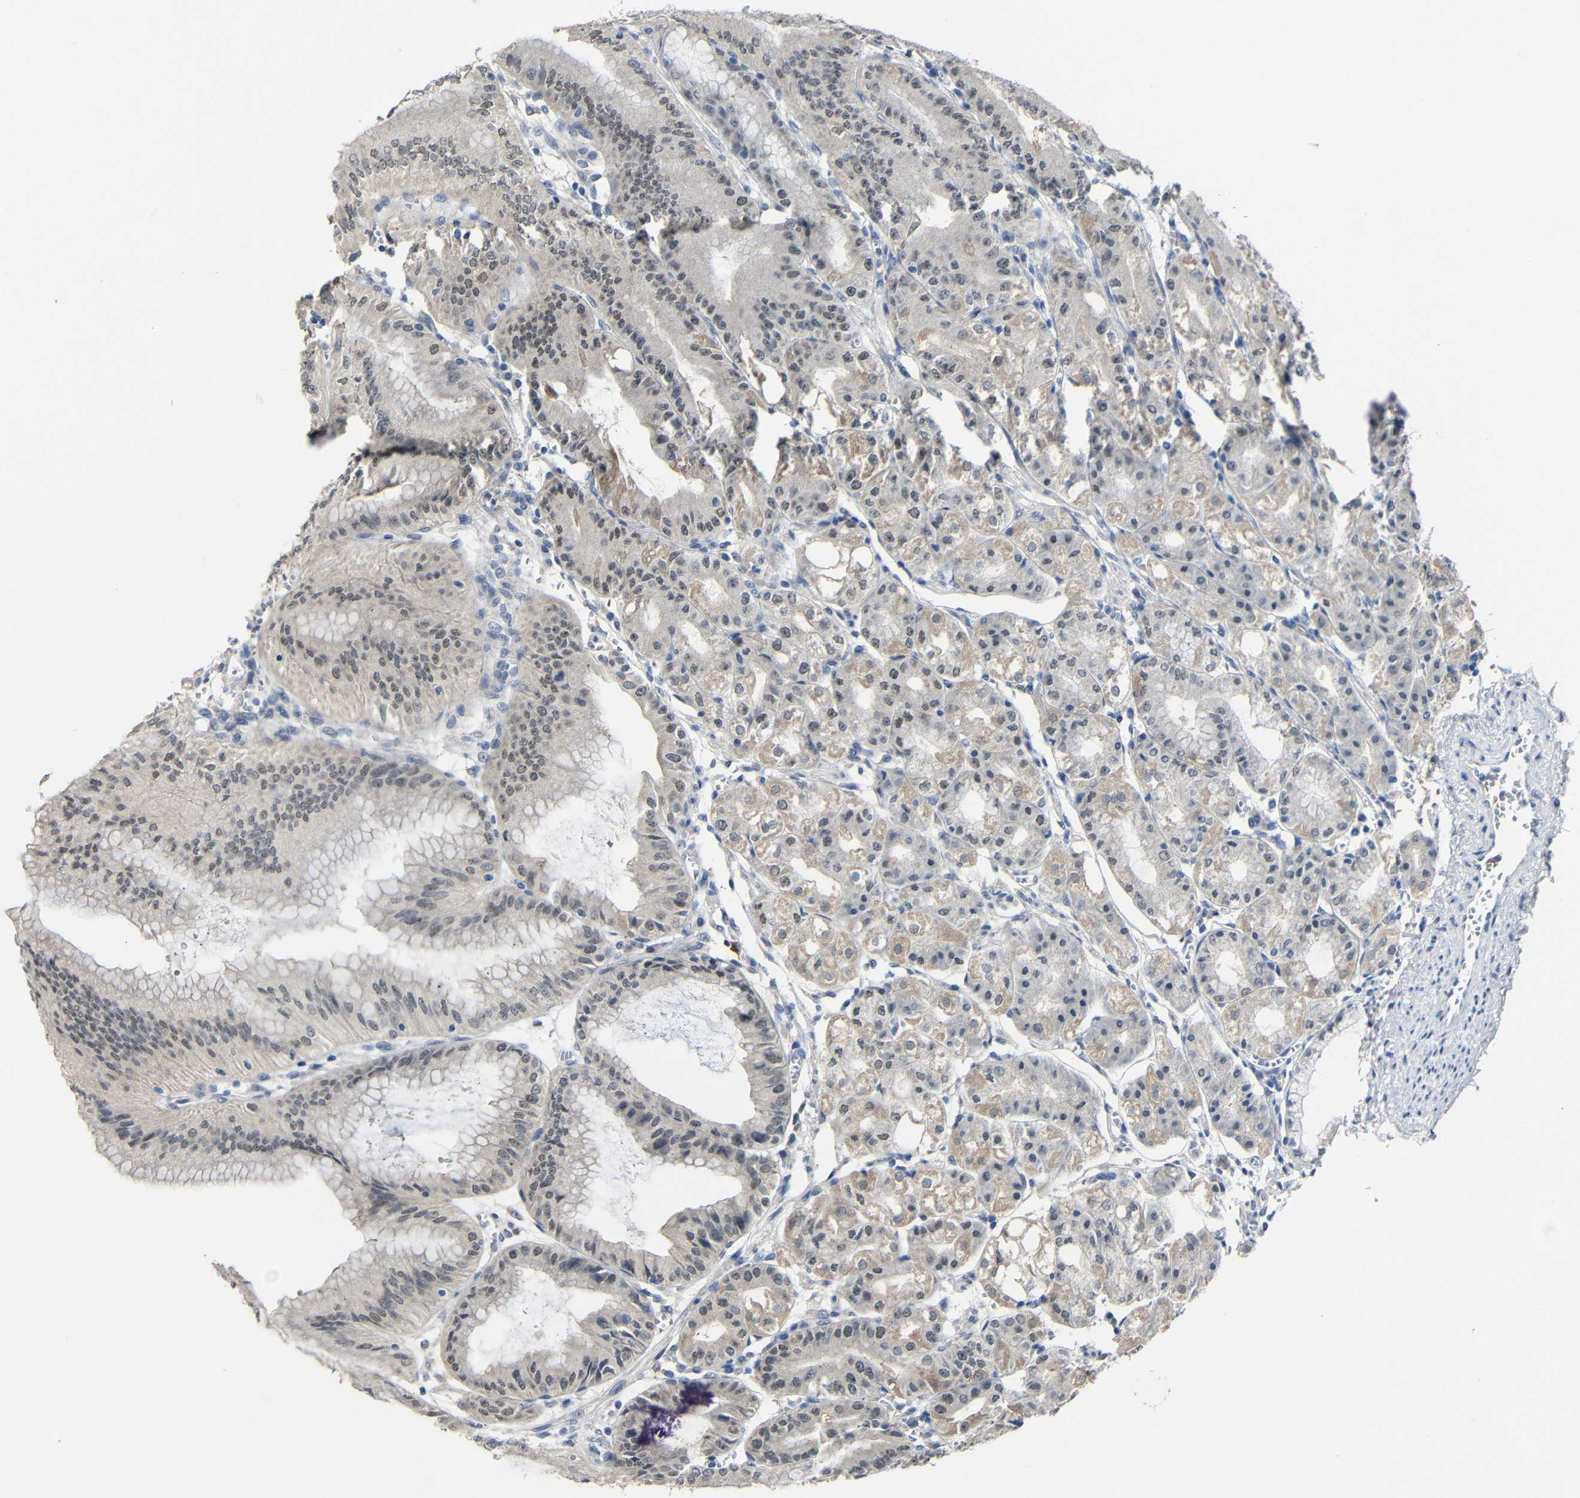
{"staining": {"intensity": "weak", "quantity": ">75%", "location": "cytoplasmic/membranous,nuclear"}, "tissue": "stomach", "cell_type": "Glandular cells", "image_type": "normal", "snomed": [{"axis": "morphology", "description": "Normal tissue, NOS"}, {"axis": "topography", "description": "Stomach, lower"}], "caption": "Protein expression analysis of unremarkable stomach shows weak cytoplasmic/membranous,nuclear expression in approximately >75% of glandular cells.", "gene": "HNF1A", "patient": {"sex": "male", "age": 71}}